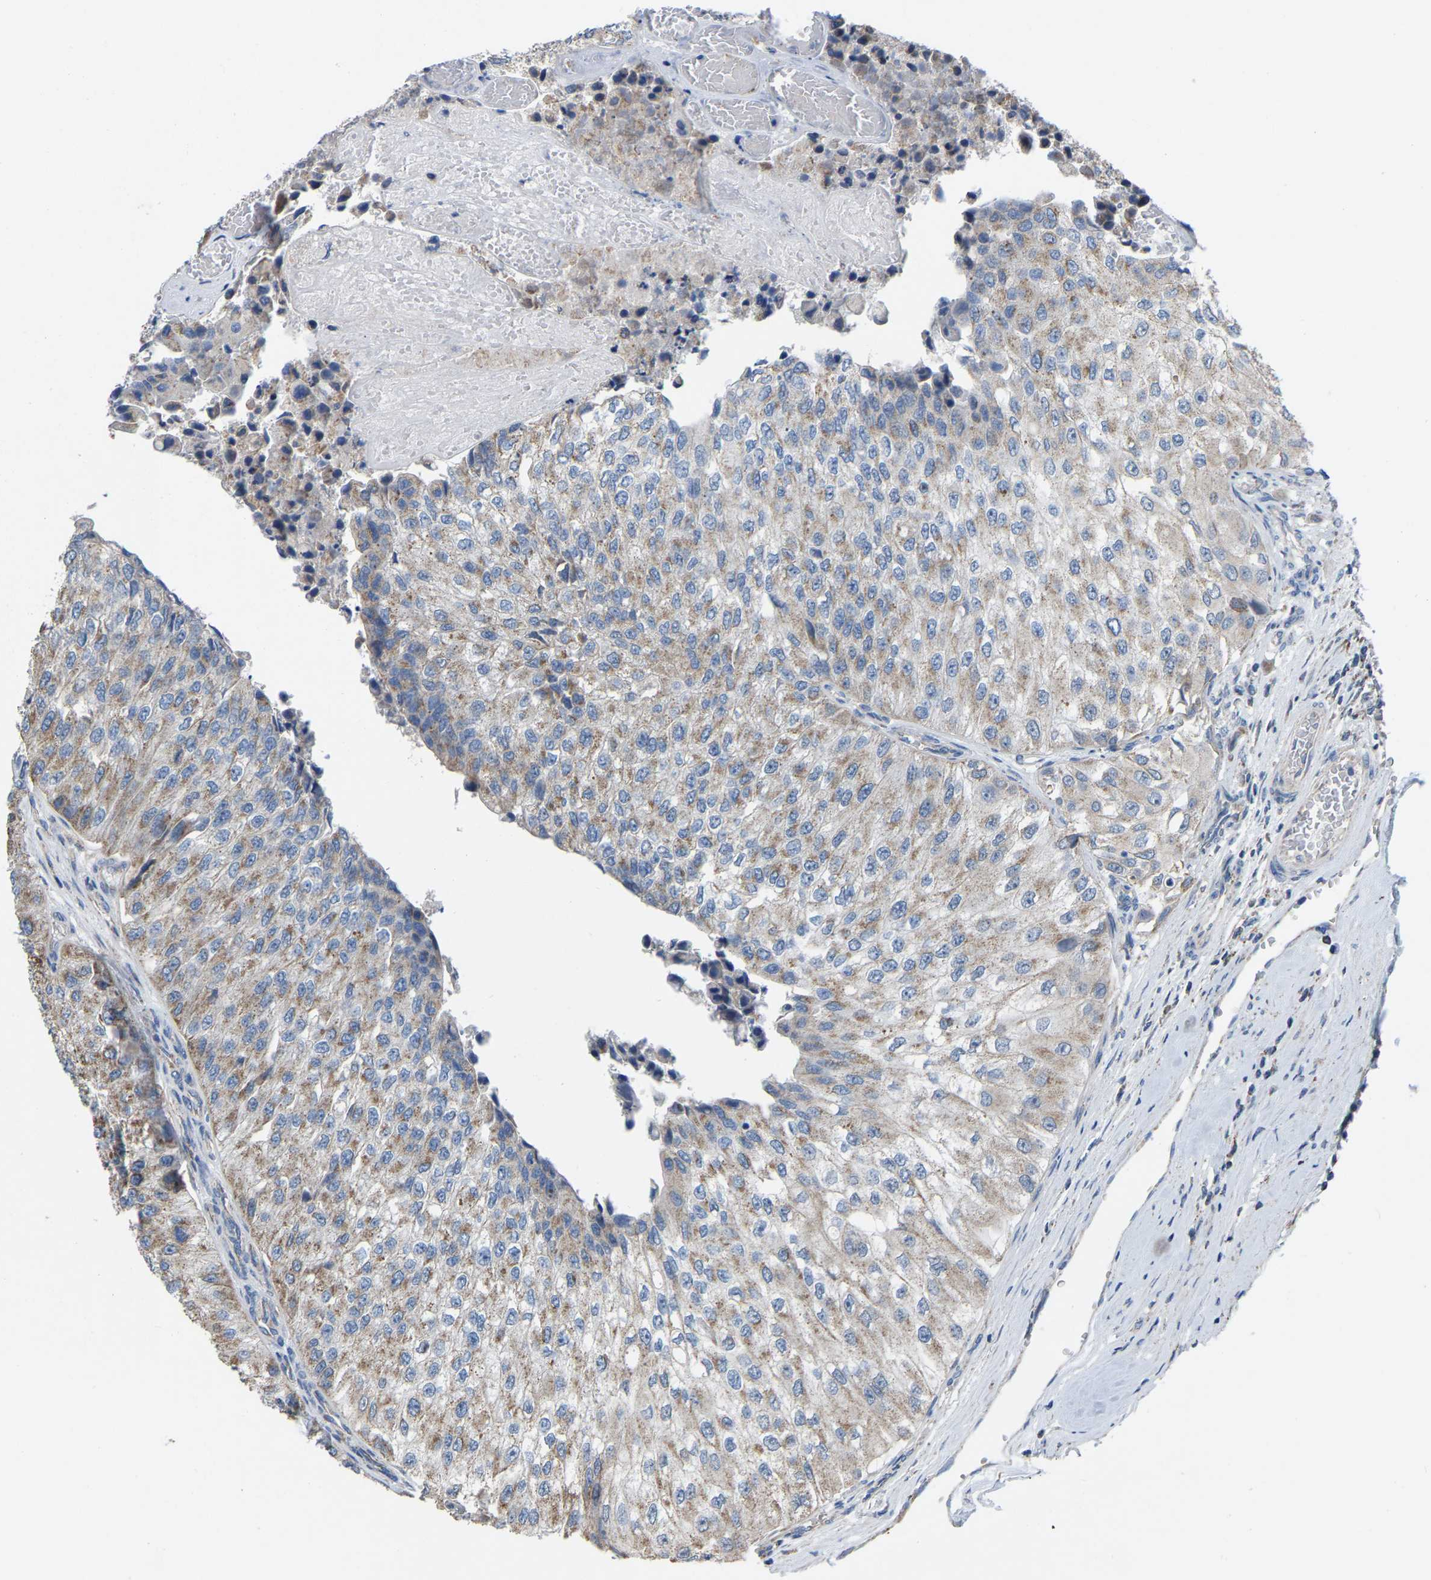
{"staining": {"intensity": "weak", "quantity": ">75%", "location": "cytoplasmic/membranous"}, "tissue": "urothelial cancer", "cell_type": "Tumor cells", "image_type": "cancer", "snomed": [{"axis": "morphology", "description": "Urothelial carcinoma, High grade"}, {"axis": "topography", "description": "Kidney"}, {"axis": "topography", "description": "Urinary bladder"}], "caption": "Weak cytoplasmic/membranous positivity for a protein is identified in about >75% of tumor cells of urothelial cancer using IHC.", "gene": "BCL10", "patient": {"sex": "male", "age": 77}}